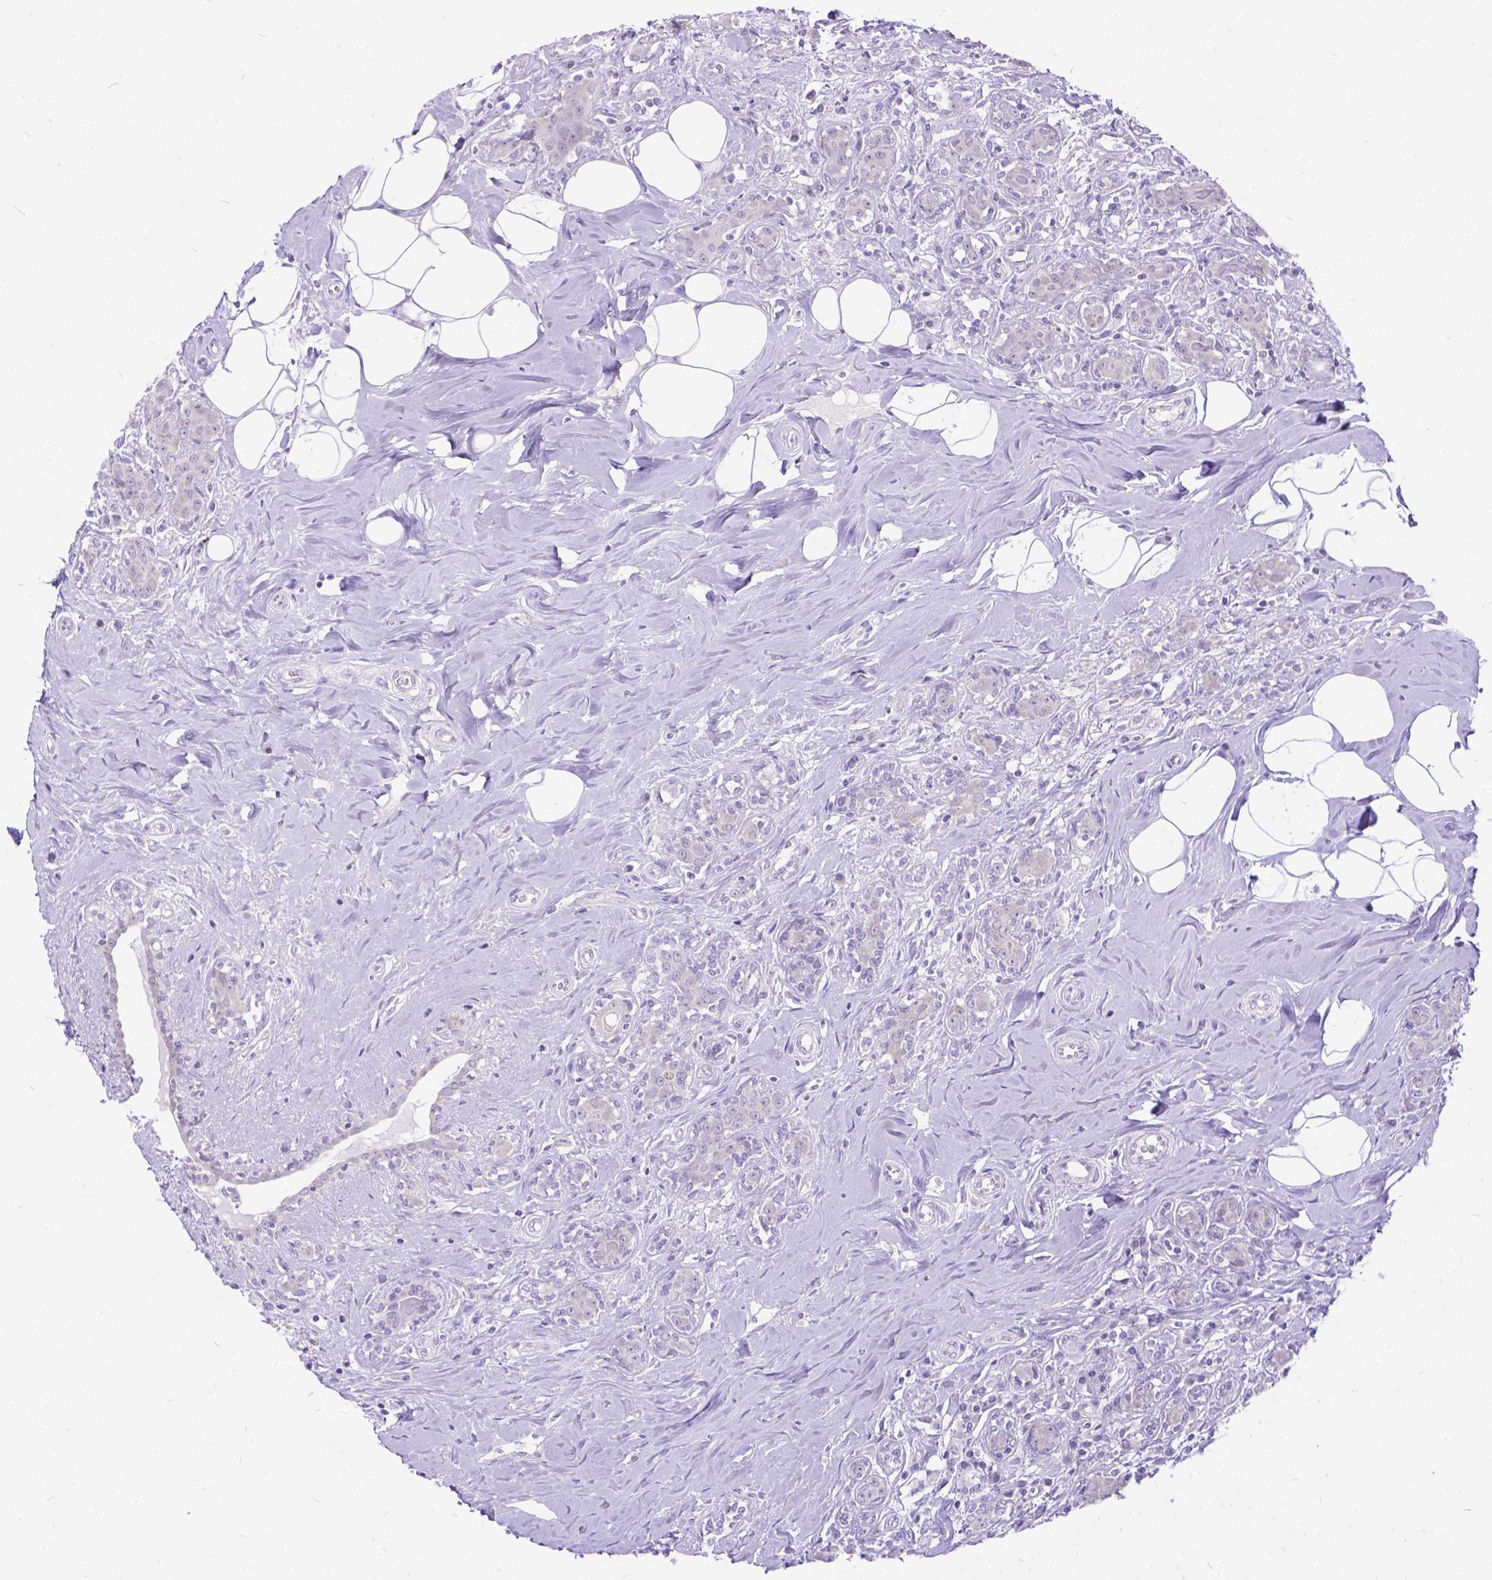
{"staining": {"intensity": "weak", "quantity": "<25%", "location": "cytoplasmic/membranous"}, "tissue": "breast cancer", "cell_type": "Tumor cells", "image_type": "cancer", "snomed": [{"axis": "morphology", "description": "Normal tissue, NOS"}, {"axis": "morphology", "description": "Duct carcinoma"}, {"axis": "topography", "description": "Breast"}], "caption": "IHC micrograph of human breast cancer (invasive ductal carcinoma) stained for a protein (brown), which reveals no expression in tumor cells.", "gene": "FAM124B", "patient": {"sex": "female", "age": 43}}